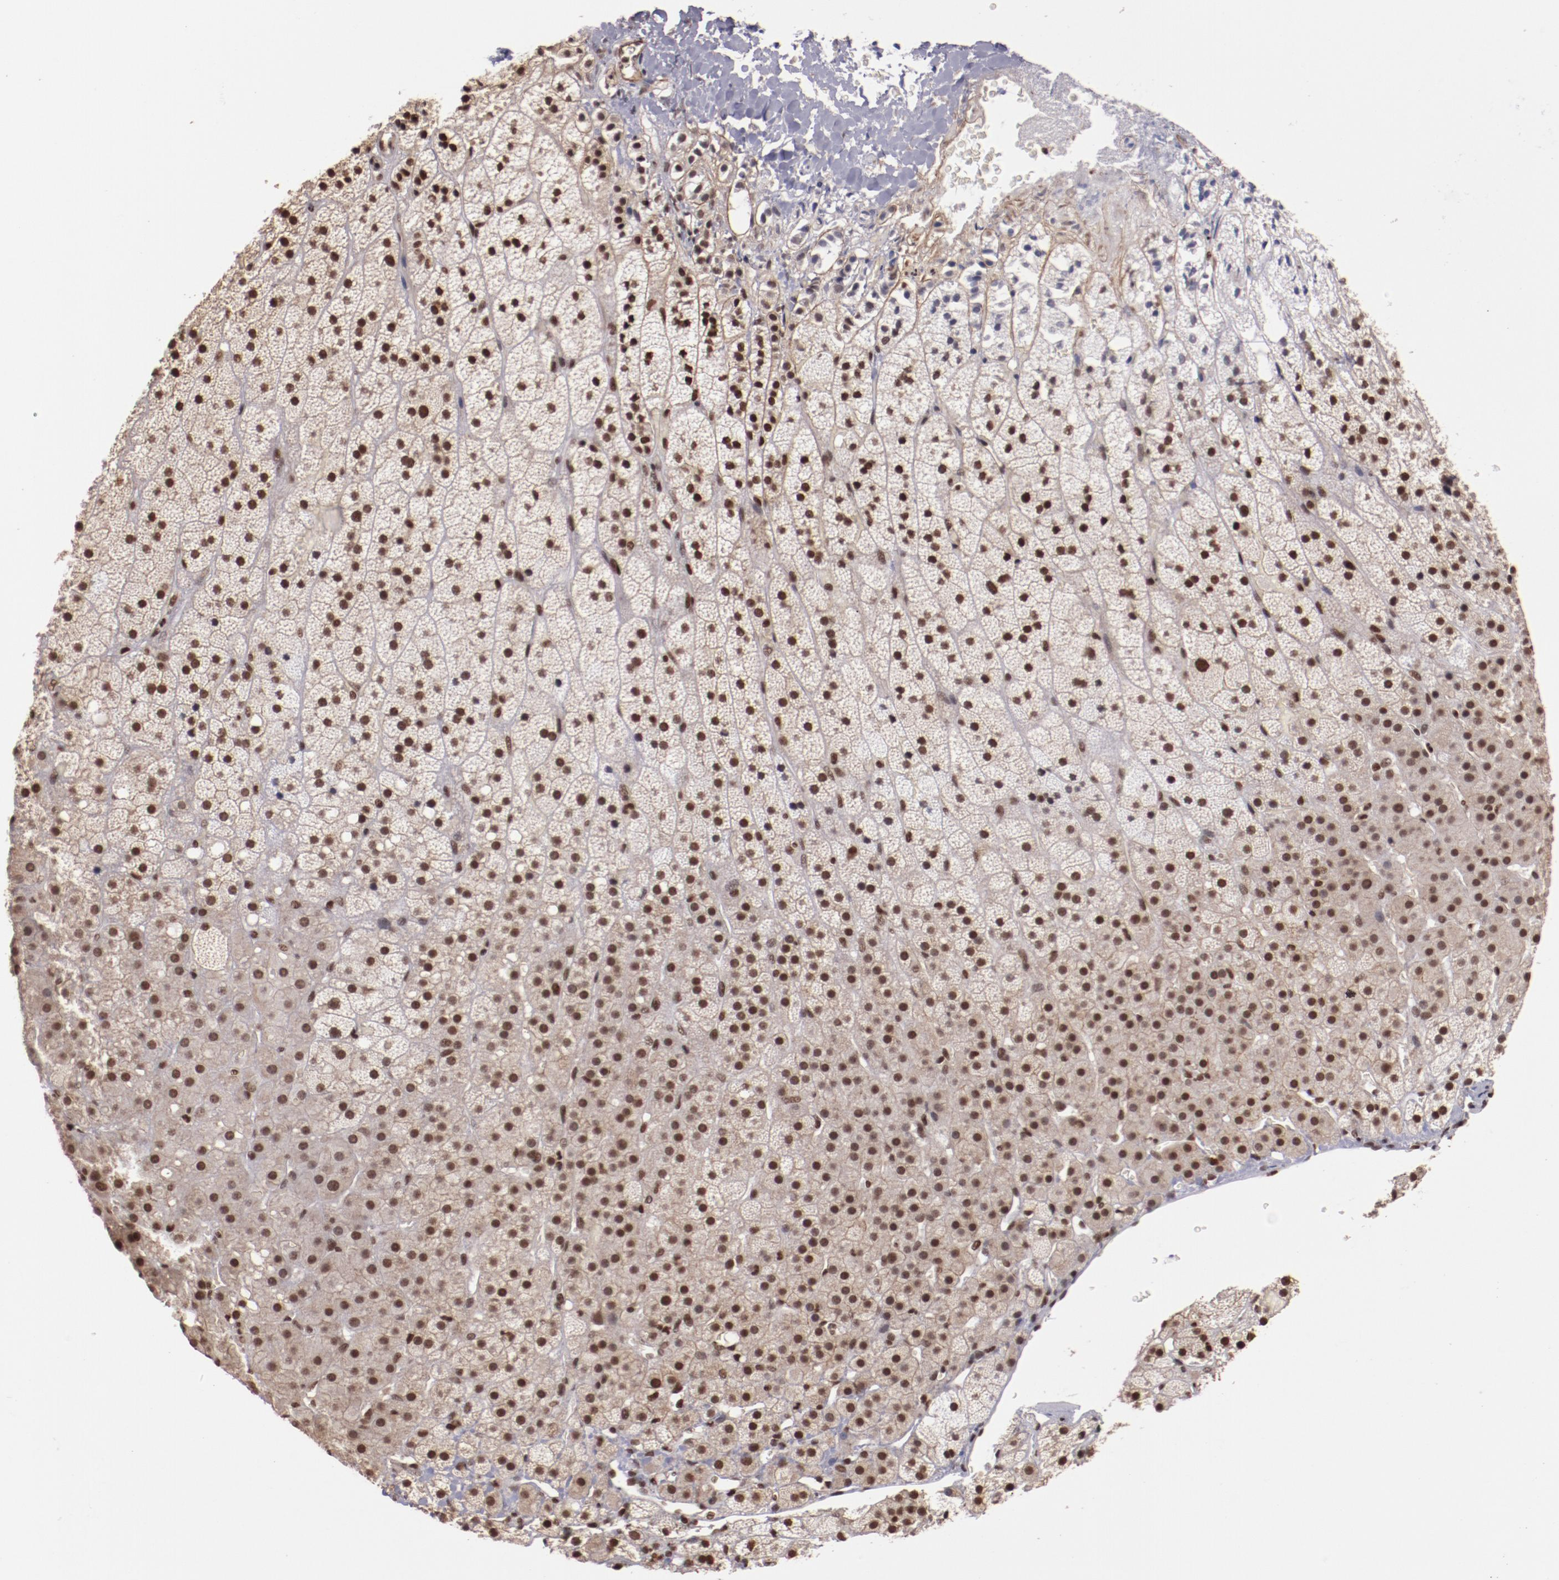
{"staining": {"intensity": "moderate", "quantity": ">75%", "location": "nuclear"}, "tissue": "adrenal gland", "cell_type": "Glandular cells", "image_type": "normal", "snomed": [{"axis": "morphology", "description": "Normal tissue, NOS"}, {"axis": "topography", "description": "Adrenal gland"}], "caption": "Brown immunohistochemical staining in benign human adrenal gland demonstrates moderate nuclear positivity in approximately >75% of glandular cells. (Brightfield microscopy of DAB IHC at high magnification).", "gene": "STAG2", "patient": {"sex": "male", "age": 35}}